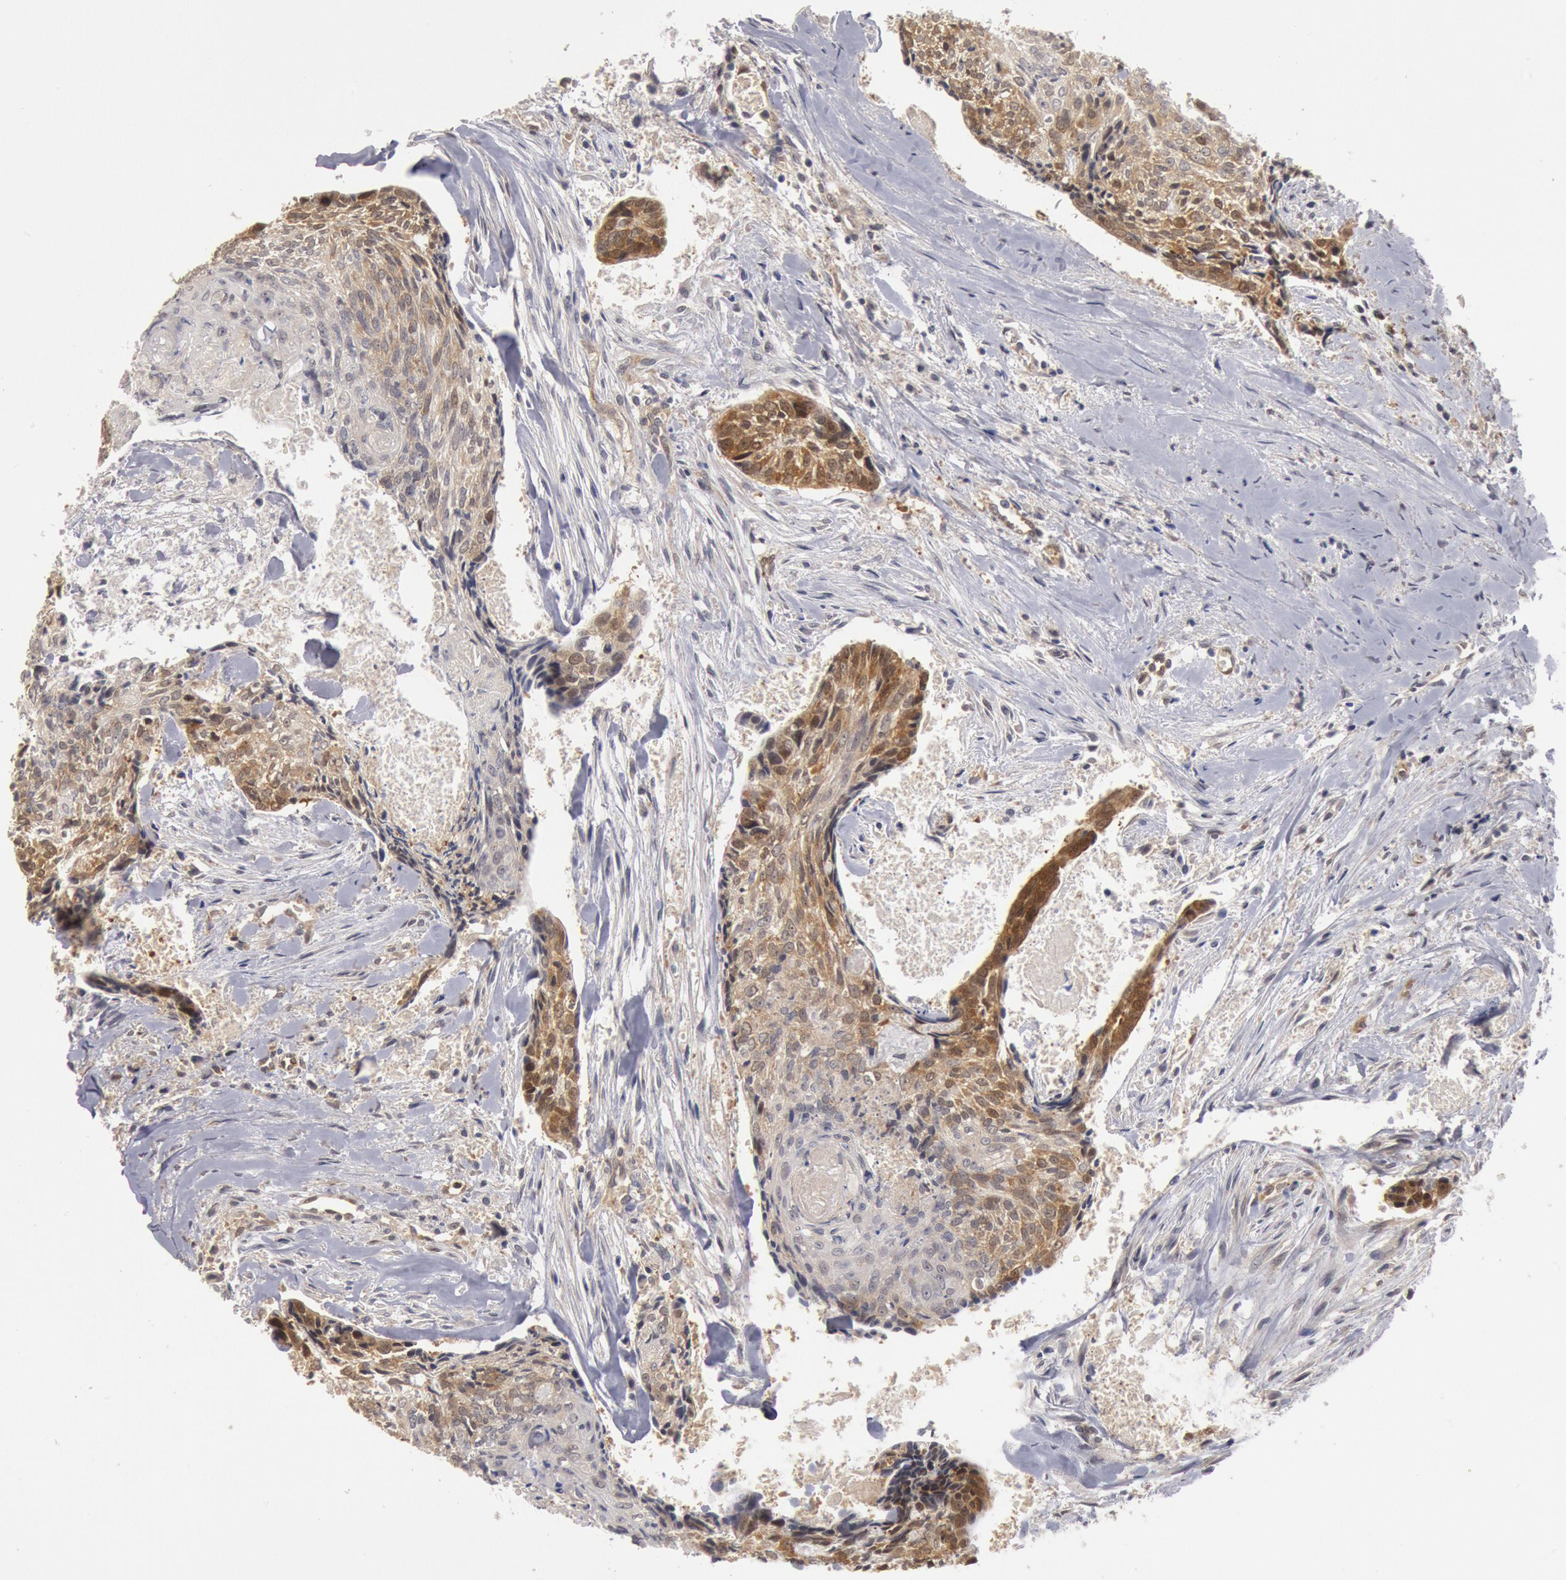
{"staining": {"intensity": "moderate", "quantity": "25%-75%", "location": "cytoplasmic/membranous"}, "tissue": "head and neck cancer", "cell_type": "Tumor cells", "image_type": "cancer", "snomed": [{"axis": "morphology", "description": "Squamous cell carcinoma, NOS"}, {"axis": "topography", "description": "Salivary gland"}, {"axis": "topography", "description": "Head-Neck"}], "caption": "Protein expression analysis of head and neck squamous cell carcinoma reveals moderate cytoplasmic/membranous positivity in about 25%-75% of tumor cells.", "gene": "DNAJA1", "patient": {"sex": "male", "age": 70}}